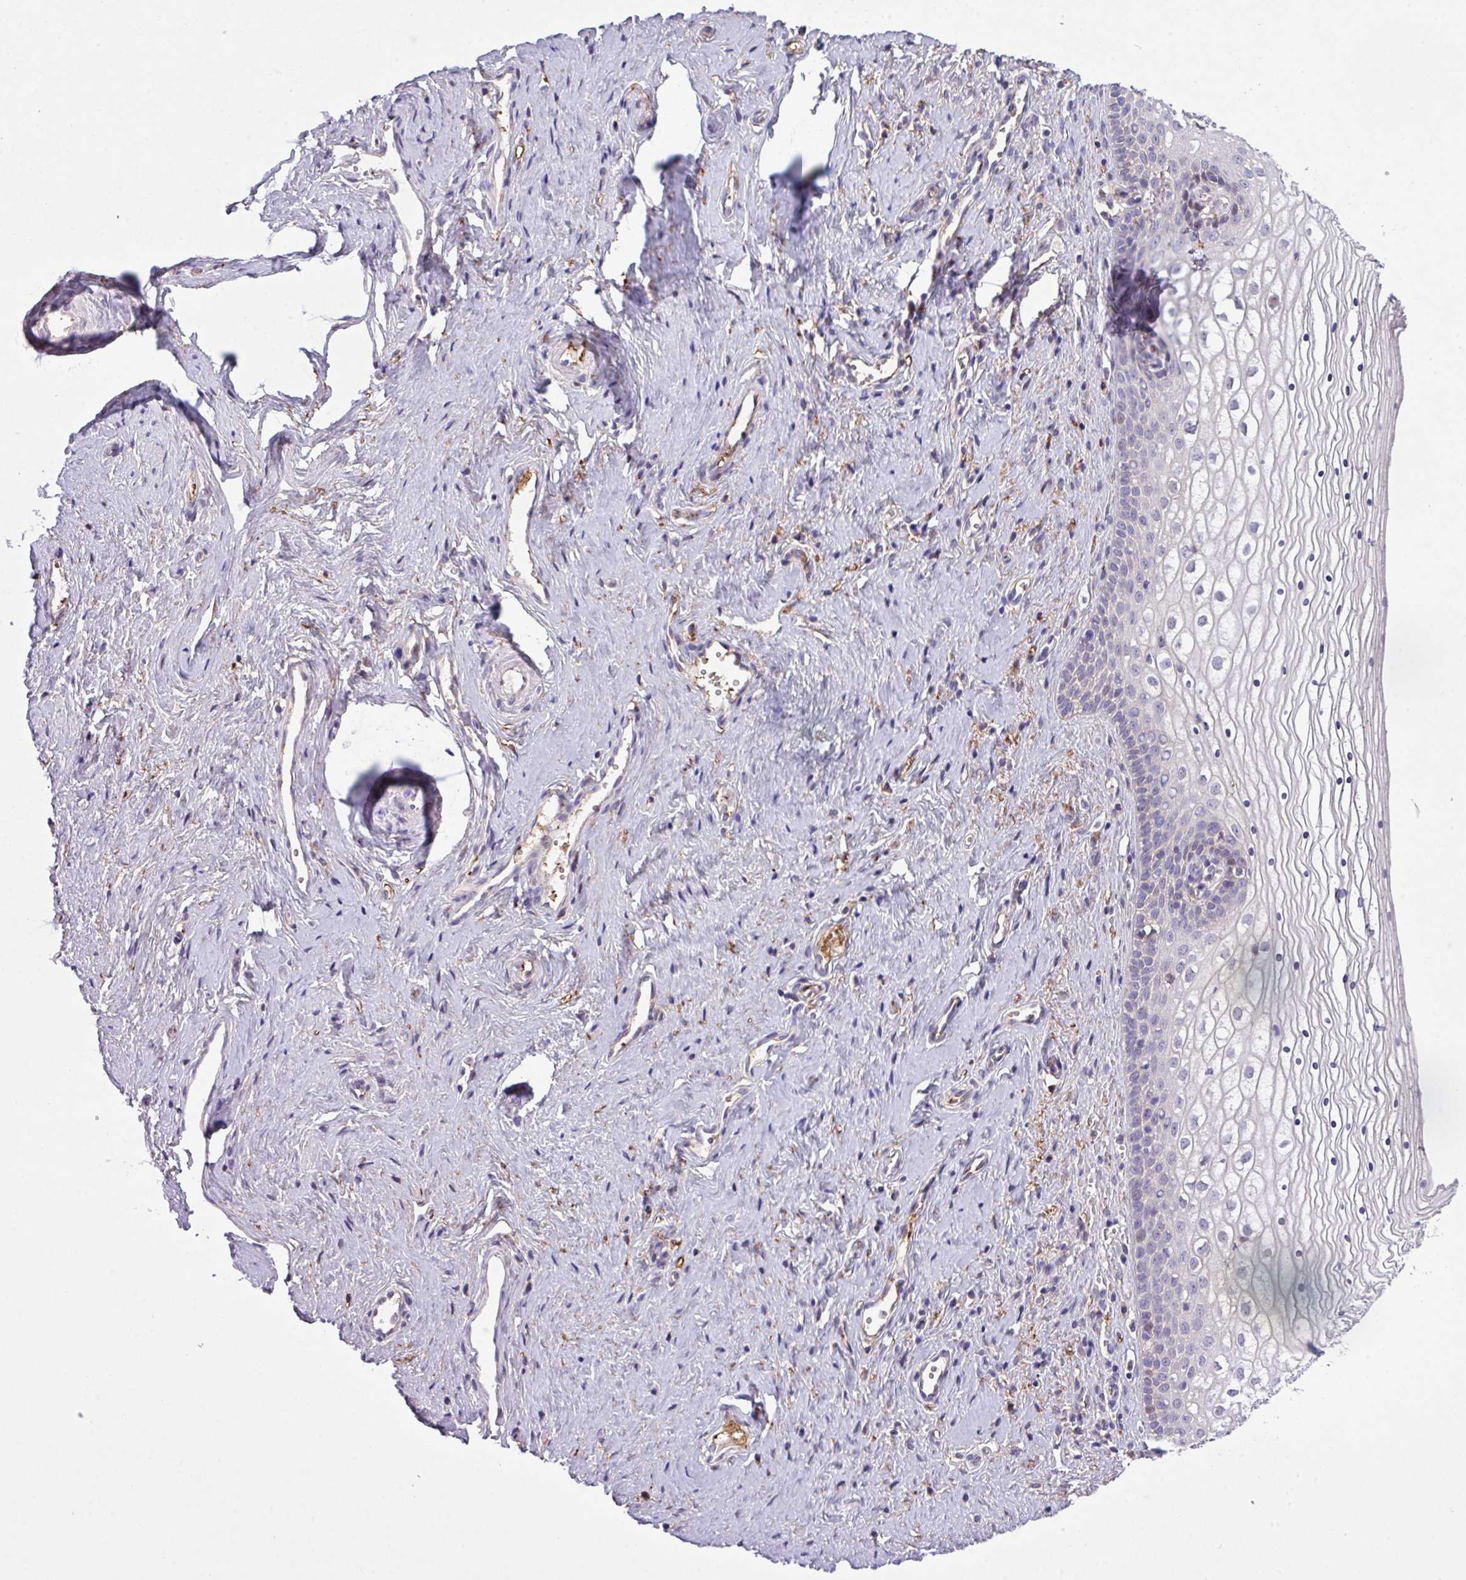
{"staining": {"intensity": "weak", "quantity": "<25%", "location": "nuclear"}, "tissue": "vagina", "cell_type": "Squamous epithelial cells", "image_type": "normal", "snomed": [{"axis": "morphology", "description": "Normal tissue, NOS"}, {"axis": "topography", "description": "Vagina"}], "caption": "Squamous epithelial cells are negative for protein expression in normal human vagina. The staining is performed using DAB (3,3'-diaminobenzidine) brown chromogen with nuclei counter-stained in using hematoxylin.", "gene": "RPP25L", "patient": {"sex": "female", "age": 59}}